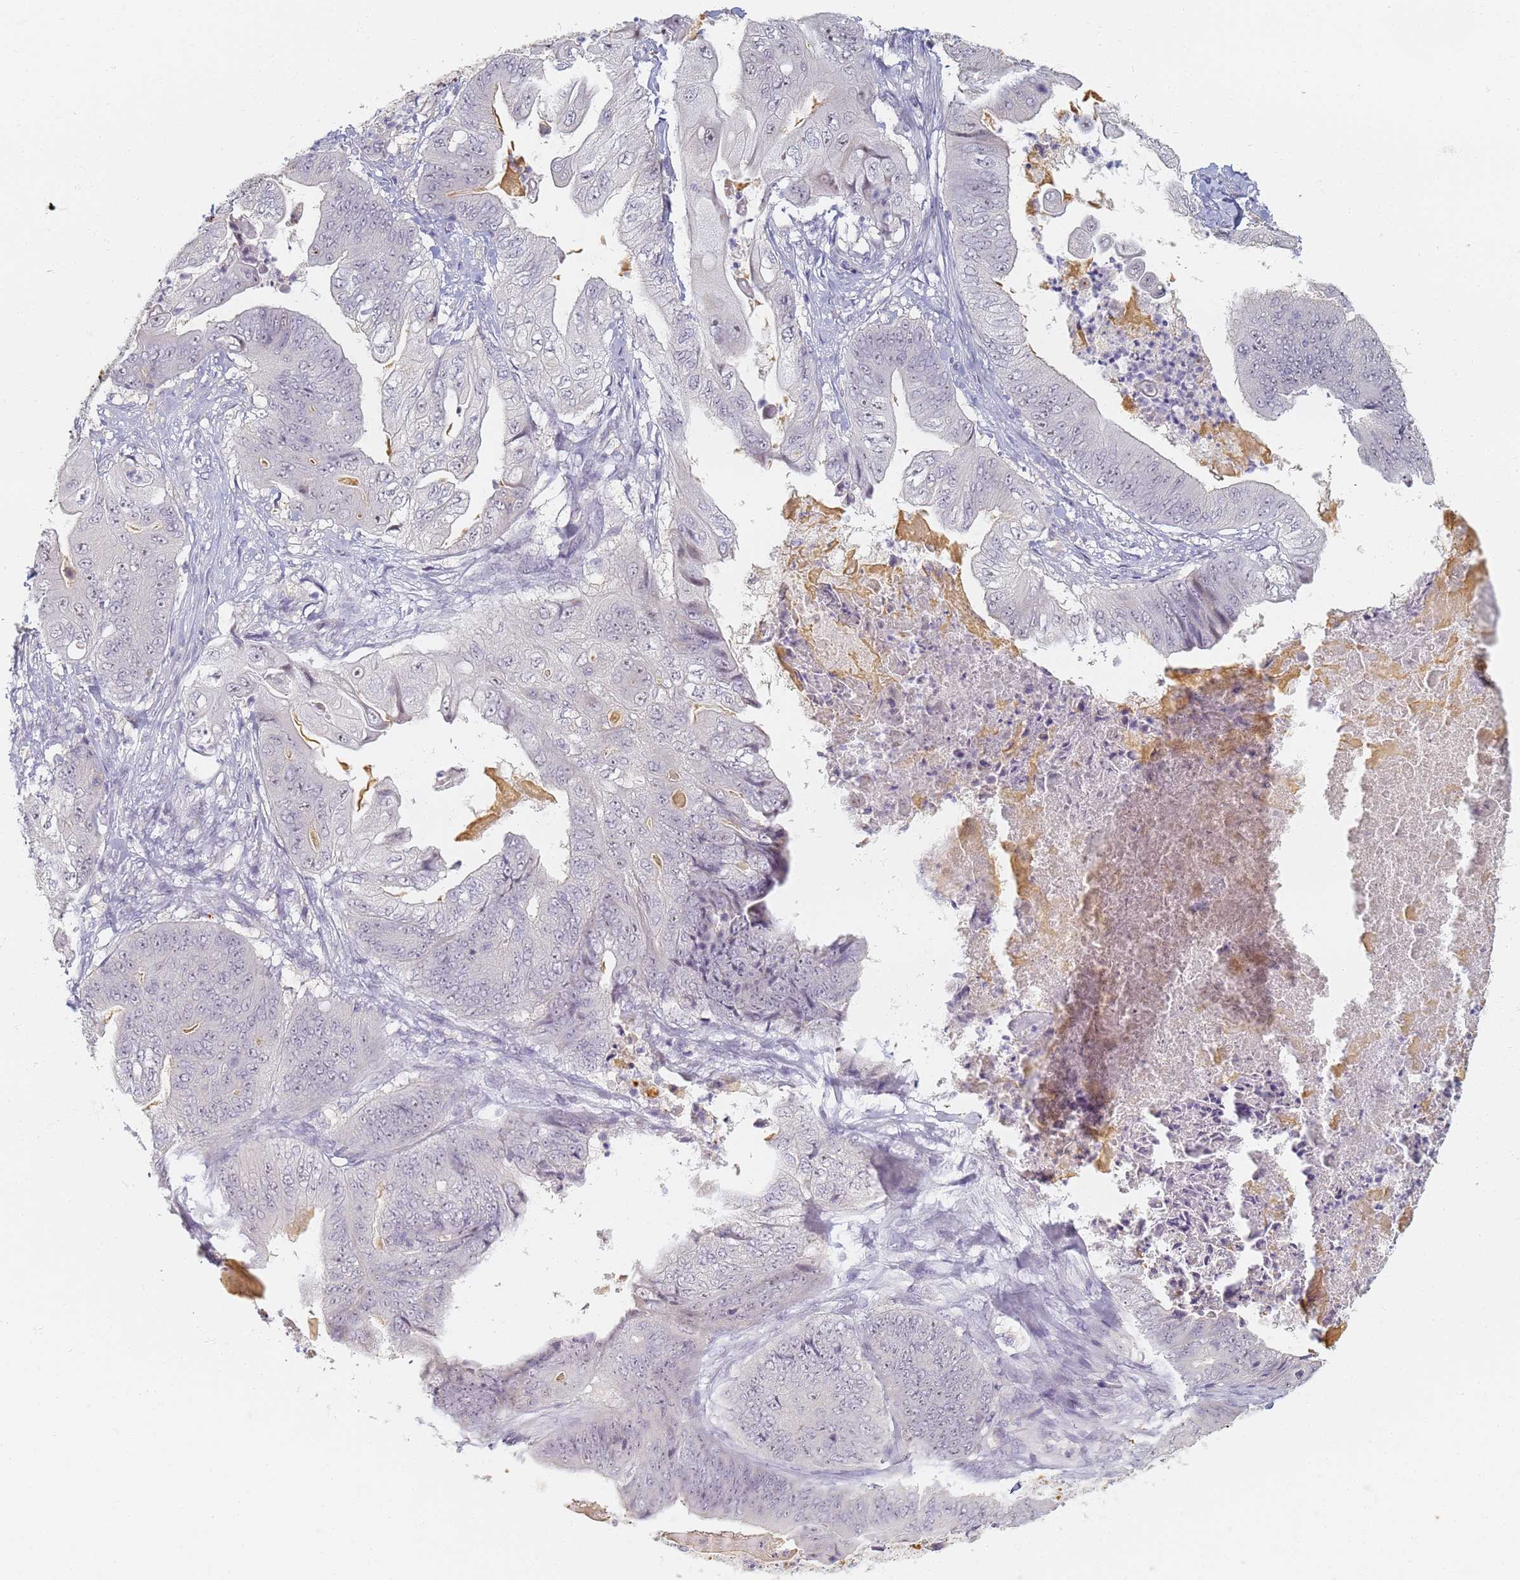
{"staining": {"intensity": "negative", "quantity": "none", "location": "none"}, "tissue": "stomach cancer", "cell_type": "Tumor cells", "image_type": "cancer", "snomed": [{"axis": "morphology", "description": "Adenocarcinoma, NOS"}, {"axis": "topography", "description": "Stomach"}], "caption": "This is an immunohistochemistry (IHC) histopathology image of stomach adenocarcinoma. There is no expression in tumor cells.", "gene": "SLC38A9", "patient": {"sex": "male", "age": 62}}